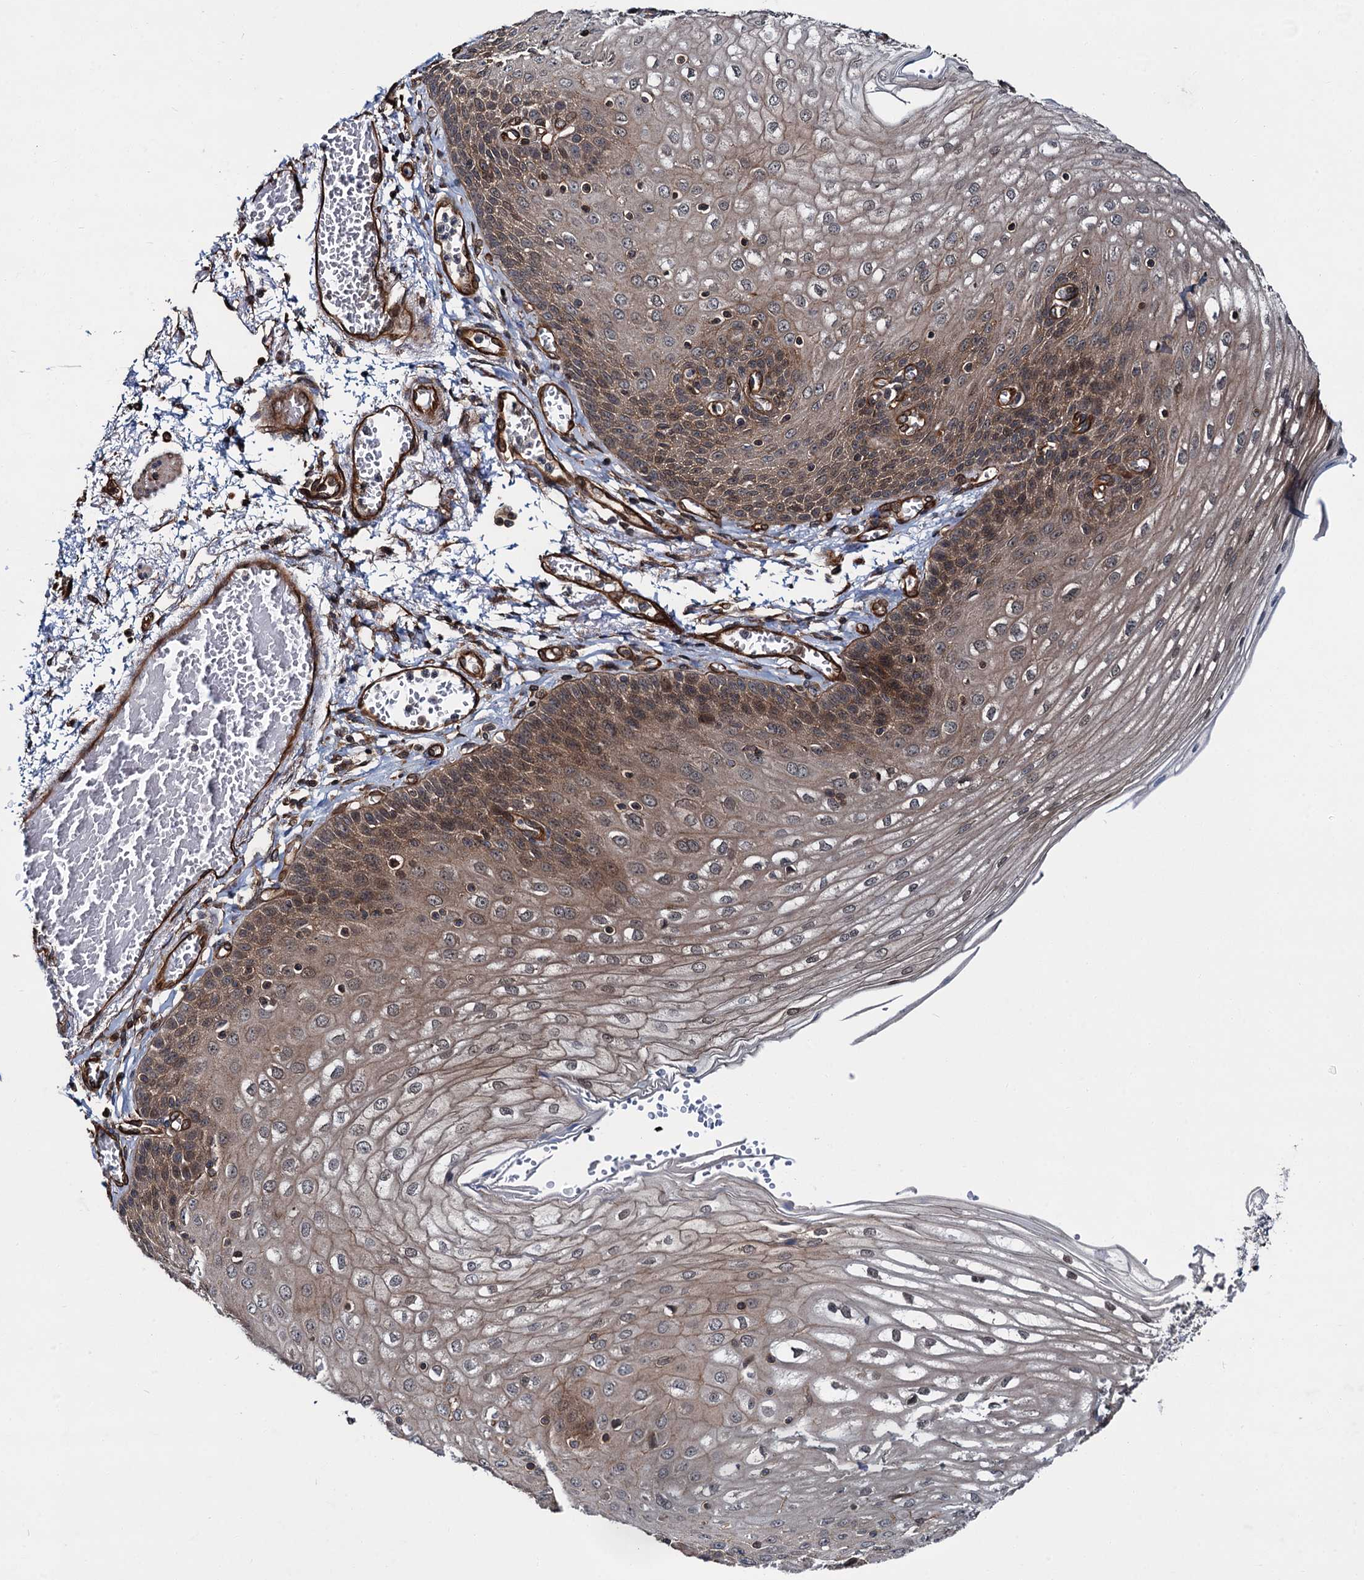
{"staining": {"intensity": "moderate", "quantity": ">75%", "location": "cytoplasmic/membranous,nuclear"}, "tissue": "esophagus", "cell_type": "Squamous epithelial cells", "image_type": "normal", "snomed": [{"axis": "morphology", "description": "Normal tissue, NOS"}, {"axis": "topography", "description": "Esophagus"}], "caption": "Immunohistochemistry (IHC) (DAB) staining of unremarkable esophagus shows moderate cytoplasmic/membranous,nuclear protein staining in approximately >75% of squamous epithelial cells. (Brightfield microscopy of DAB IHC at high magnification).", "gene": "ZFYVE19", "patient": {"sex": "male", "age": 81}}